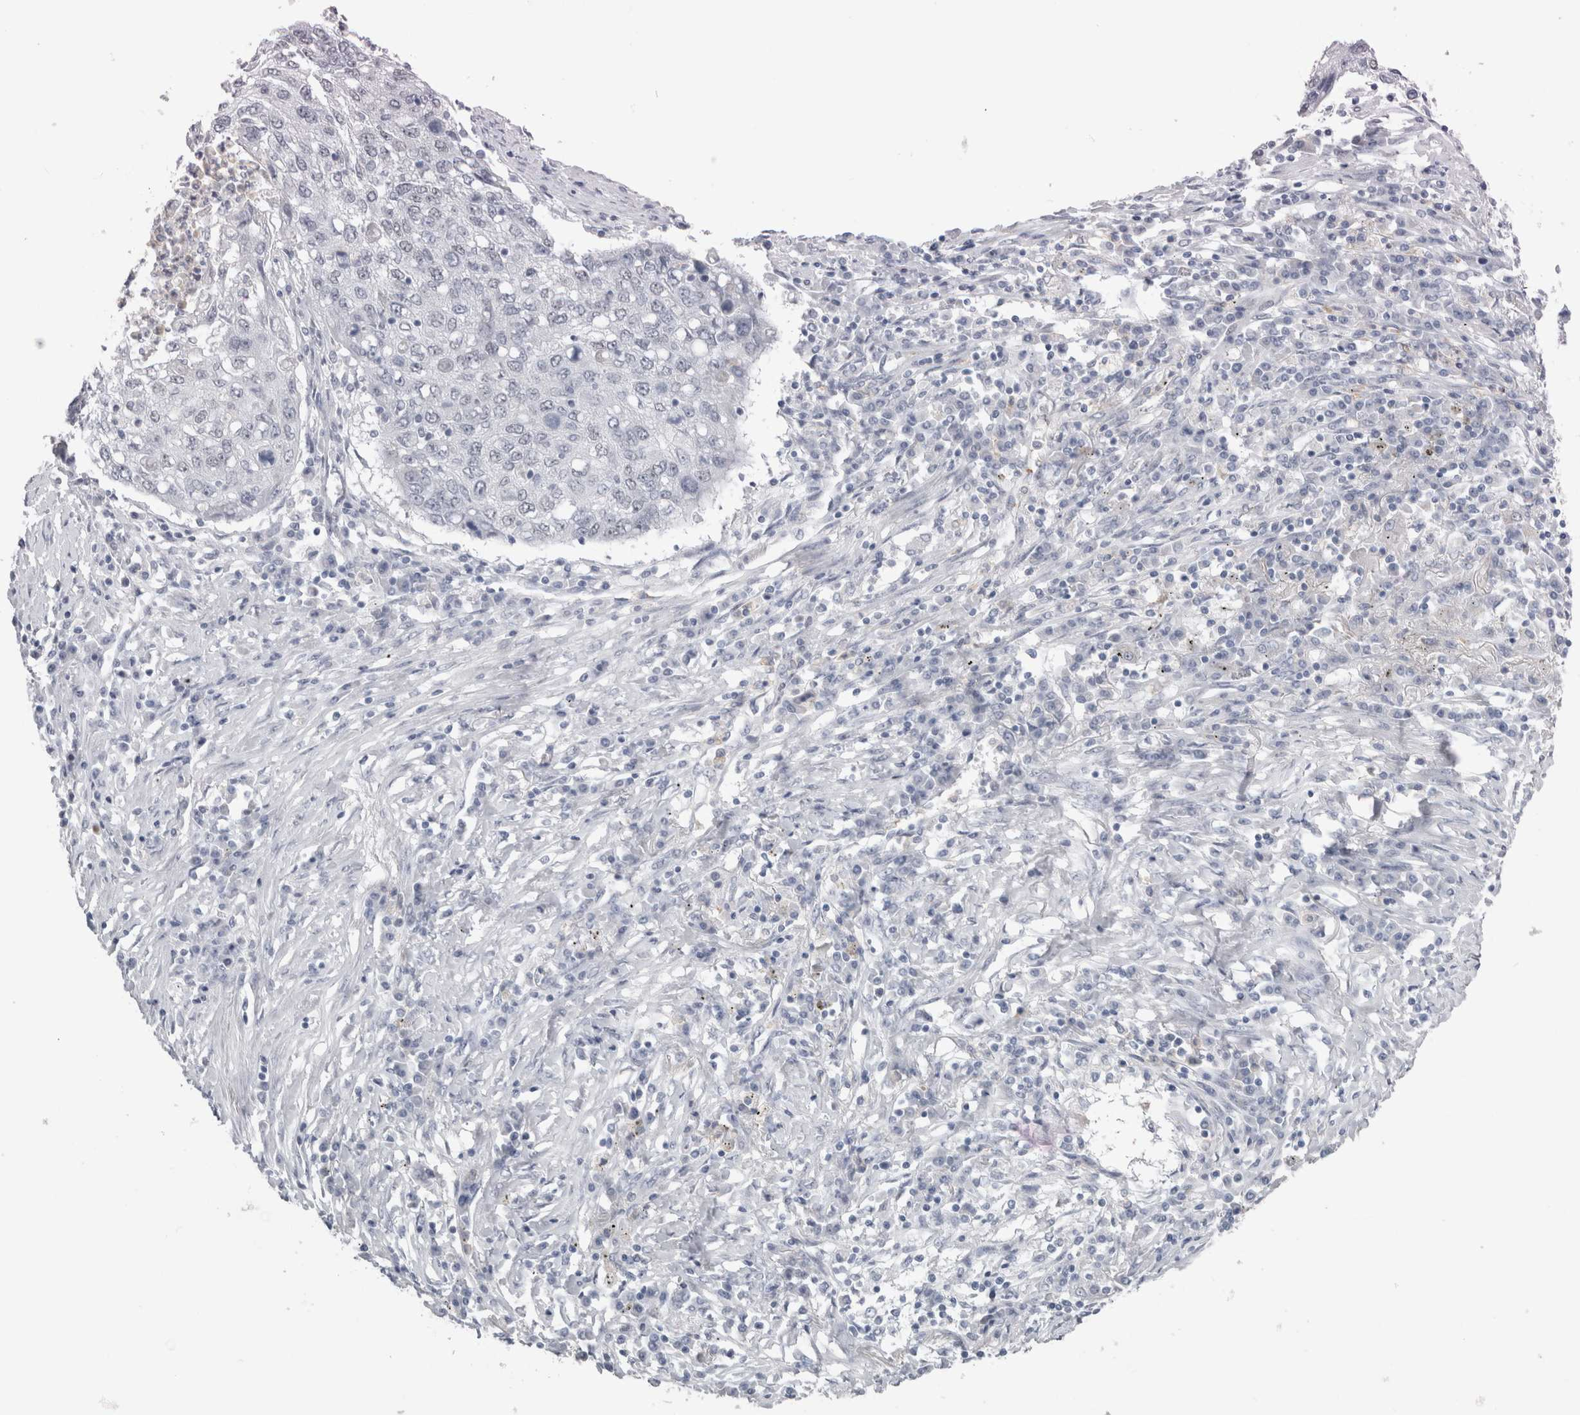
{"staining": {"intensity": "negative", "quantity": "none", "location": "none"}, "tissue": "lung cancer", "cell_type": "Tumor cells", "image_type": "cancer", "snomed": [{"axis": "morphology", "description": "Squamous cell carcinoma, NOS"}, {"axis": "topography", "description": "Lung"}], "caption": "Squamous cell carcinoma (lung) was stained to show a protein in brown. There is no significant positivity in tumor cells. (Immunohistochemistry (ihc), brightfield microscopy, high magnification).", "gene": "PLIN1", "patient": {"sex": "female", "age": 63}}